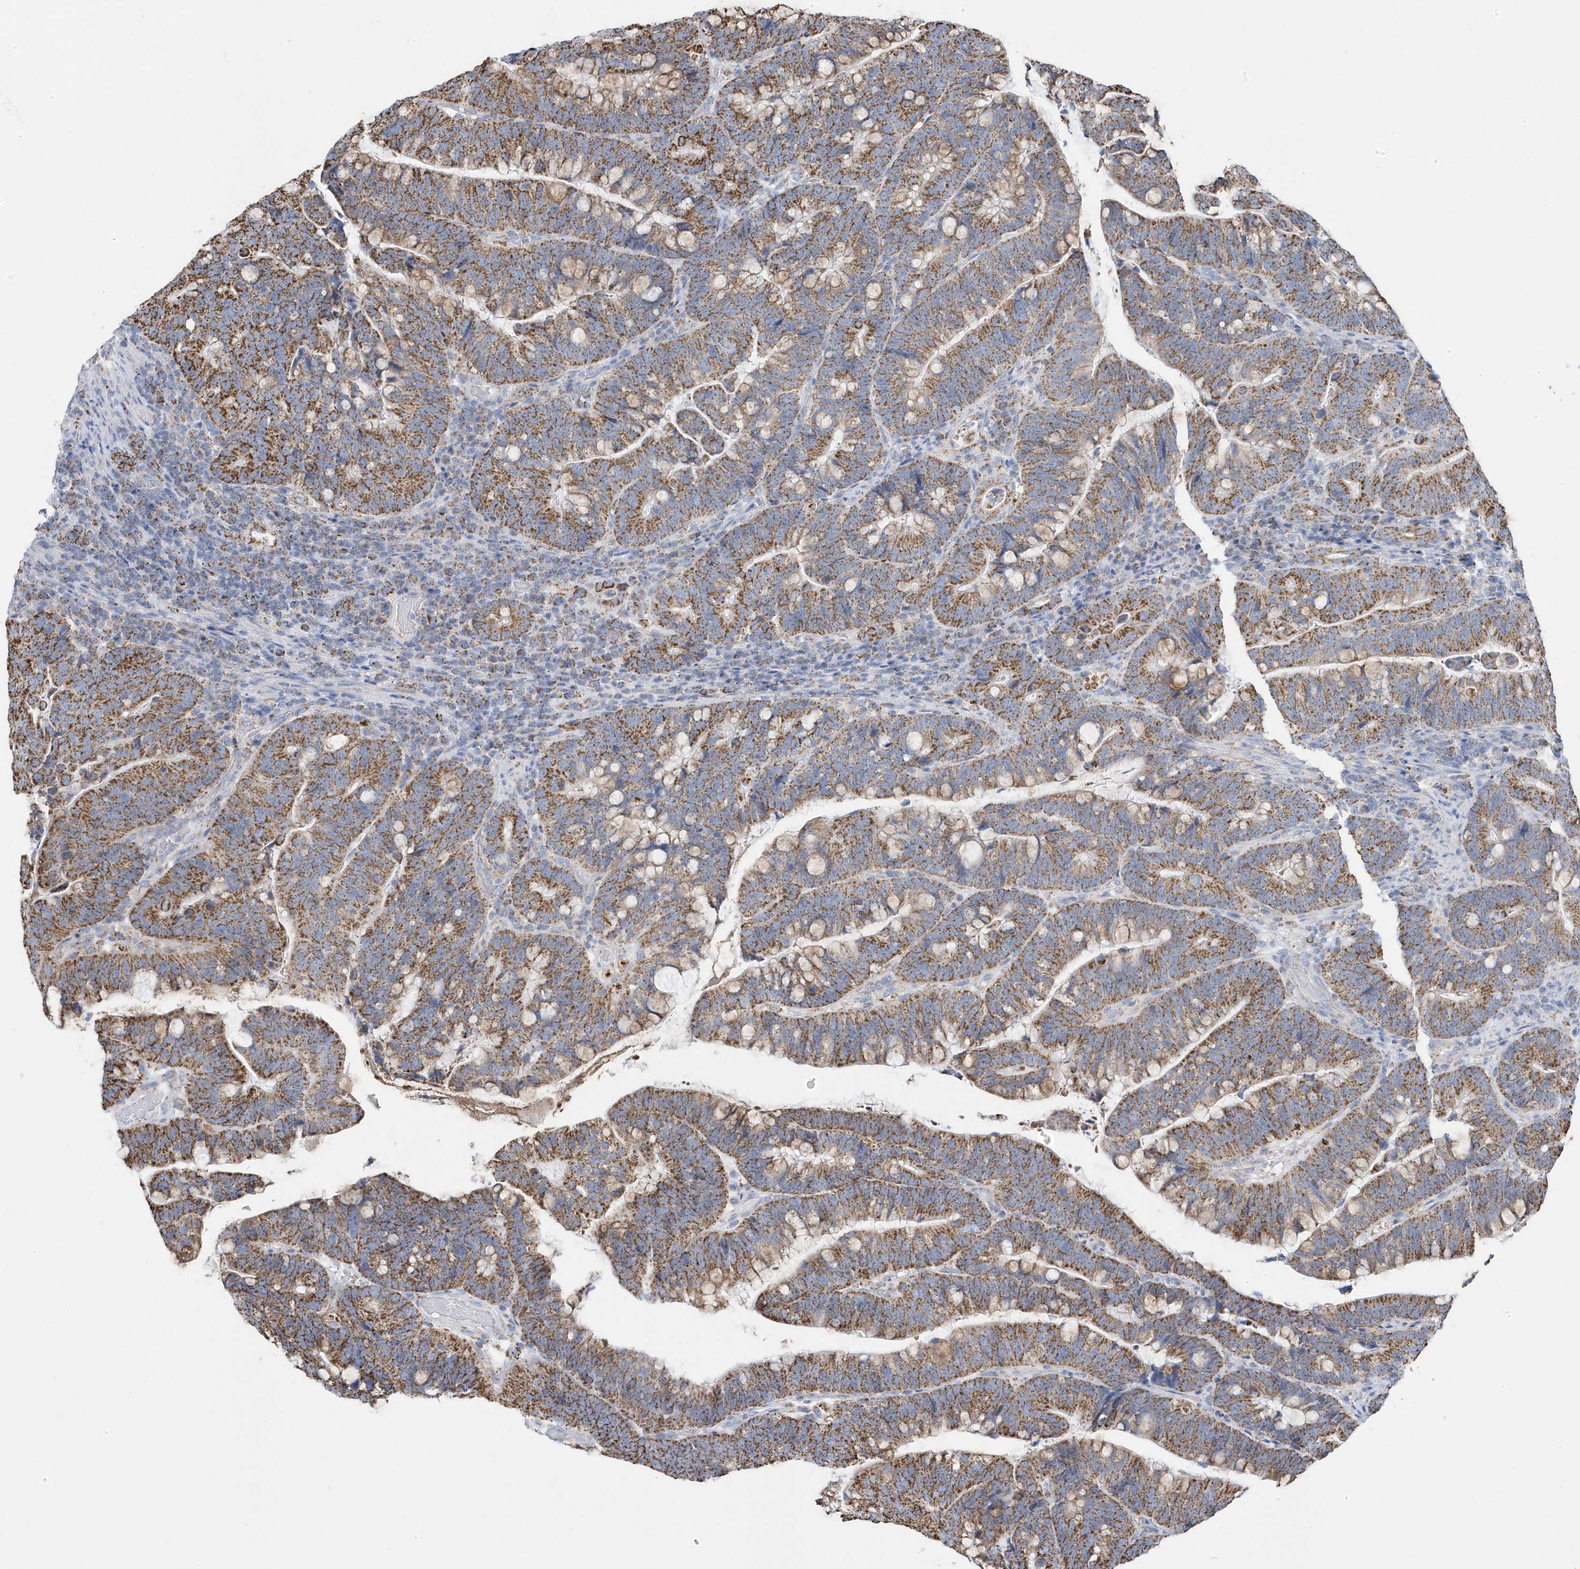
{"staining": {"intensity": "moderate", "quantity": ">75%", "location": "cytoplasmic/membranous"}, "tissue": "colorectal cancer", "cell_type": "Tumor cells", "image_type": "cancer", "snomed": [{"axis": "morphology", "description": "Adenocarcinoma, NOS"}, {"axis": "topography", "description": "Colon"}], "caption": "This is a histology image of immunohistochemistry (IHC) staining of colorectal adenocarcinoma, which shows moderate staining in the cytoplasmic/membranous of tumor cells.", "gene": "GTPBP8", "patient": {"sex": "female", "age": 66}}